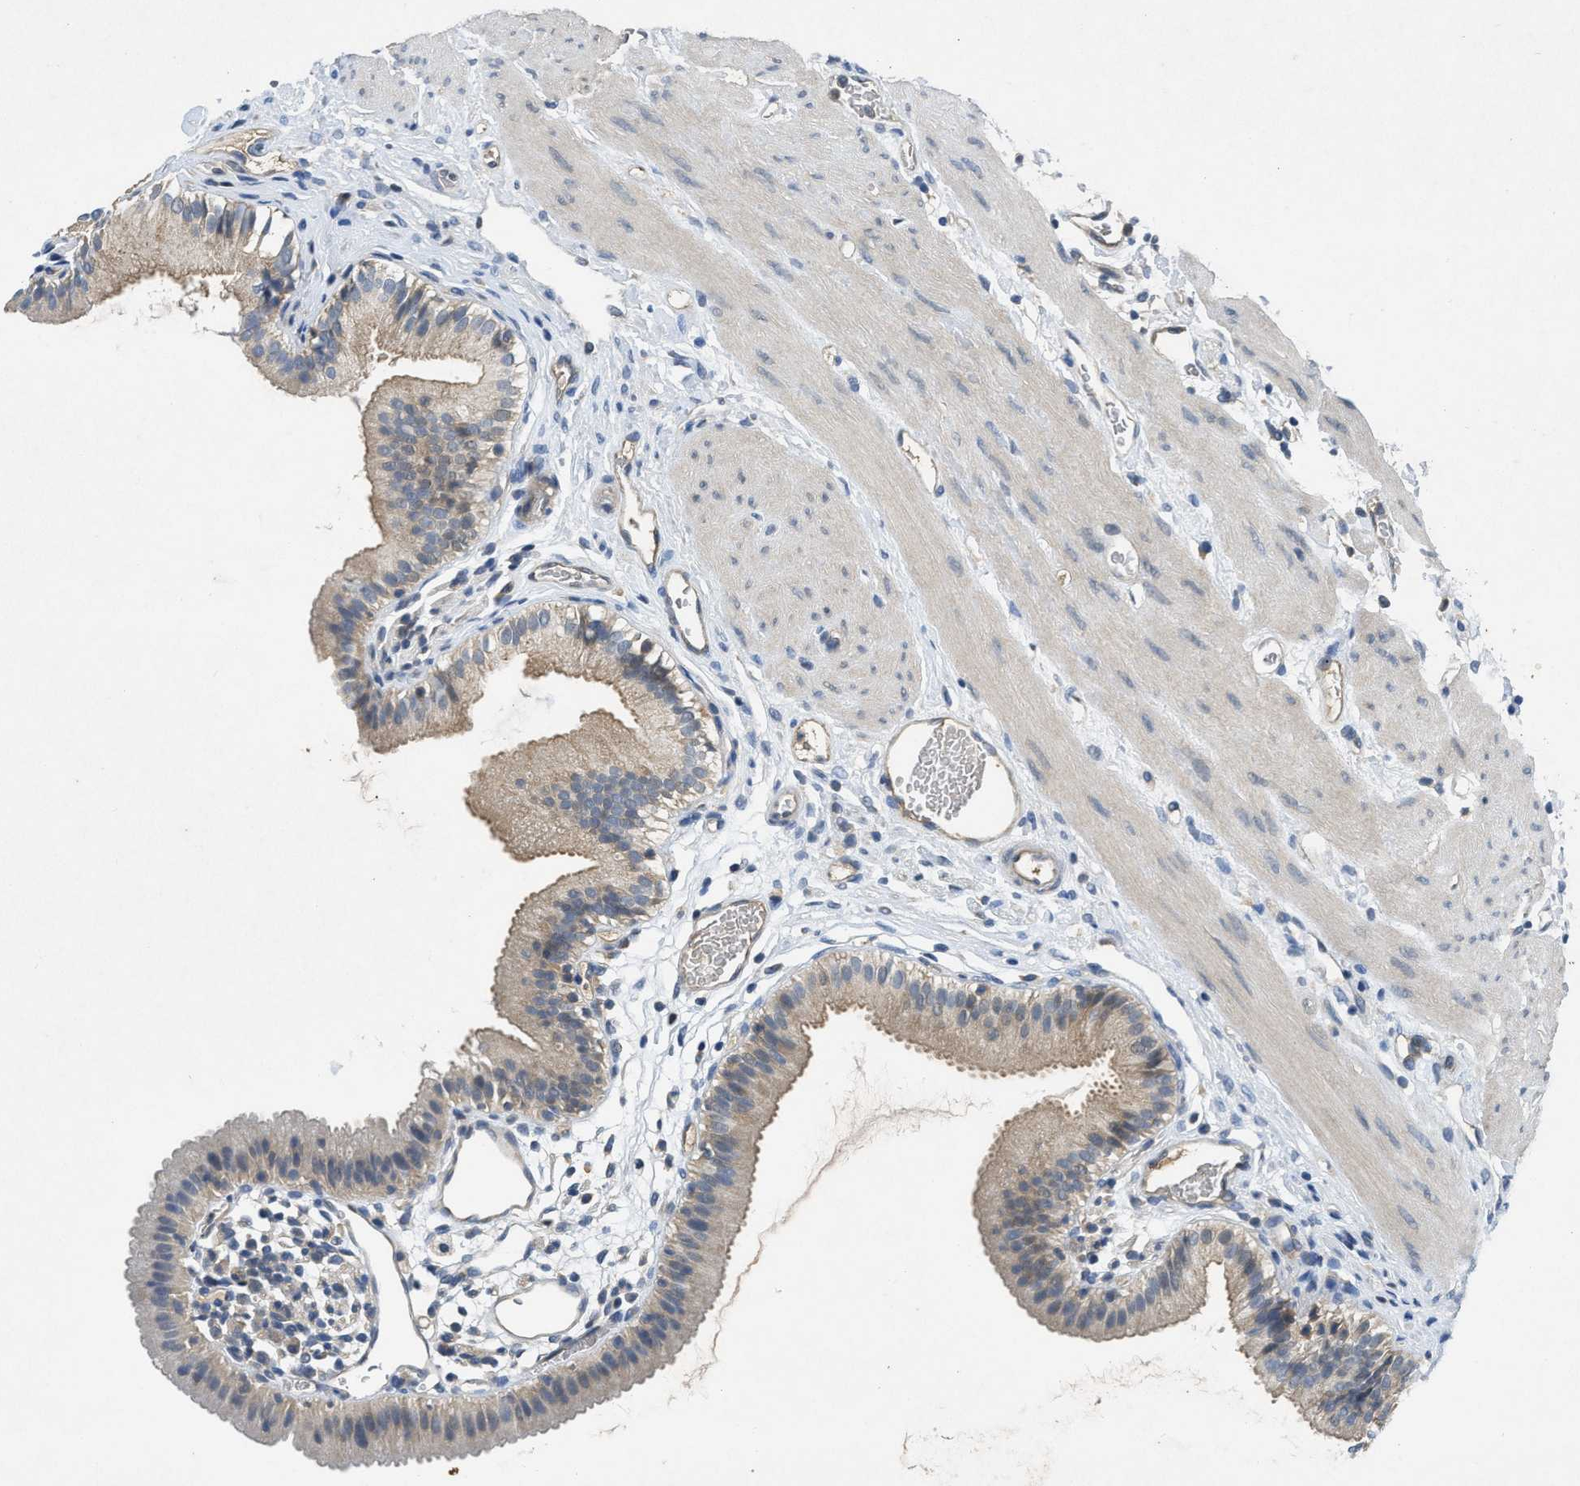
{"staining": {"intensity": "moderate", "quantity": "25%-75%", "location": "cytoplasmic/membranous"}, "tissue": "gallbladder", "cell_type": "Glandular cells", "image_type": "normal", "snomed": [{"axis": "morphology", "description": "Normal tissue, NOS"}, {"axis": "topography", "description": "Gallbladder"}], "caption": "Approximately 25%-75% of glandular cells in unremarkable human gallbladder show moderate cytoplasmic/membranous protein staining as visualized by brown immunohistochemical staining.", "gene": "PPP3CA", "patient": {"sex": "female", "age": 26}}